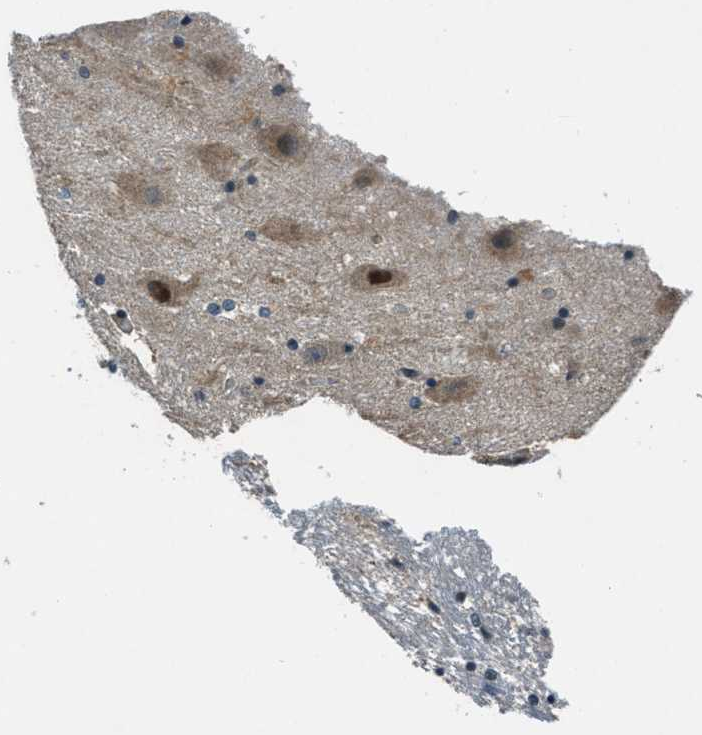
{"staining": {"intensity": "strong", "quantity": "<25%", "location": "nuclear"}, "tissue": "hippocampus", "cell_type": "Glial cells", "image_type": "normal", "snomed": [{"axis": "morphology", "description": "Normal tissue, NOS"}, {"axis": "topography", "description": "Hippocampus"}], "caption": "Immunohistochemistry (IHC) (DAB) staining of unremarkable hippocampus exhibits strong nuclear protein expression in approximately <25% of glial cells.", "gene": "DUSP6", "patient": {"sex": "female", "age": 54}}